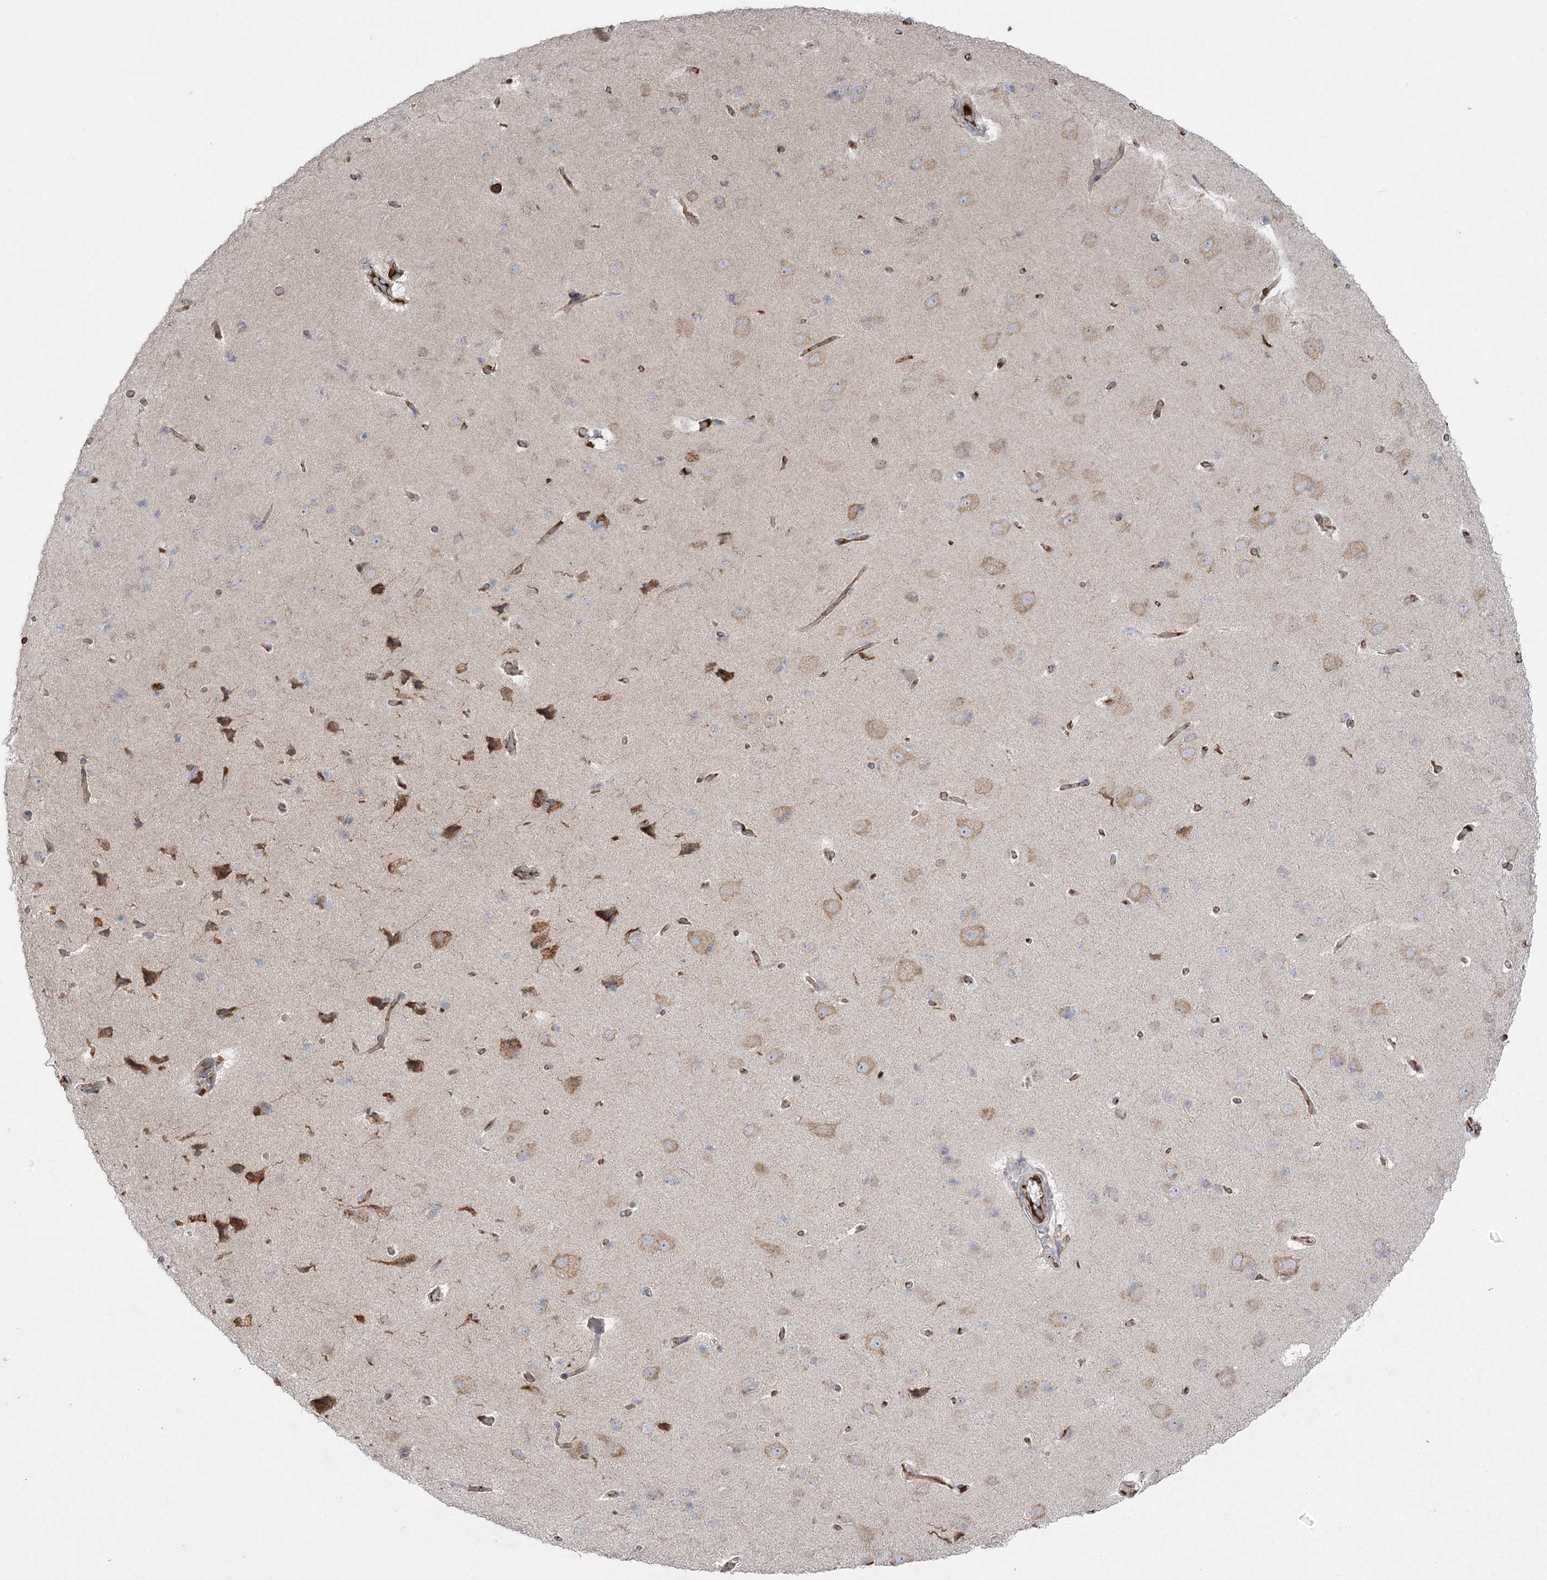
{"staining": {"intensity": "weak", "quantity": ">75%", "location": "cytoplasmic/membranous"}, "tissue": "cerebral cortex", "cell_type": "Endothelial cells", "image_type": "normal", "snomed": [{"axis": "morphology", "description": "Normal tissue, NOS"}, {"axis": "topography", "description": "Cerebral cortex"}], "caption": "IHC of unremarkable cerebral cortex demonstrates low levels of weak cytoplasmic/membranous positivity in about >75% of endothelial cells.", "gene": "PLEKHA5", "patient": {"sex": "male", "age": 62}}